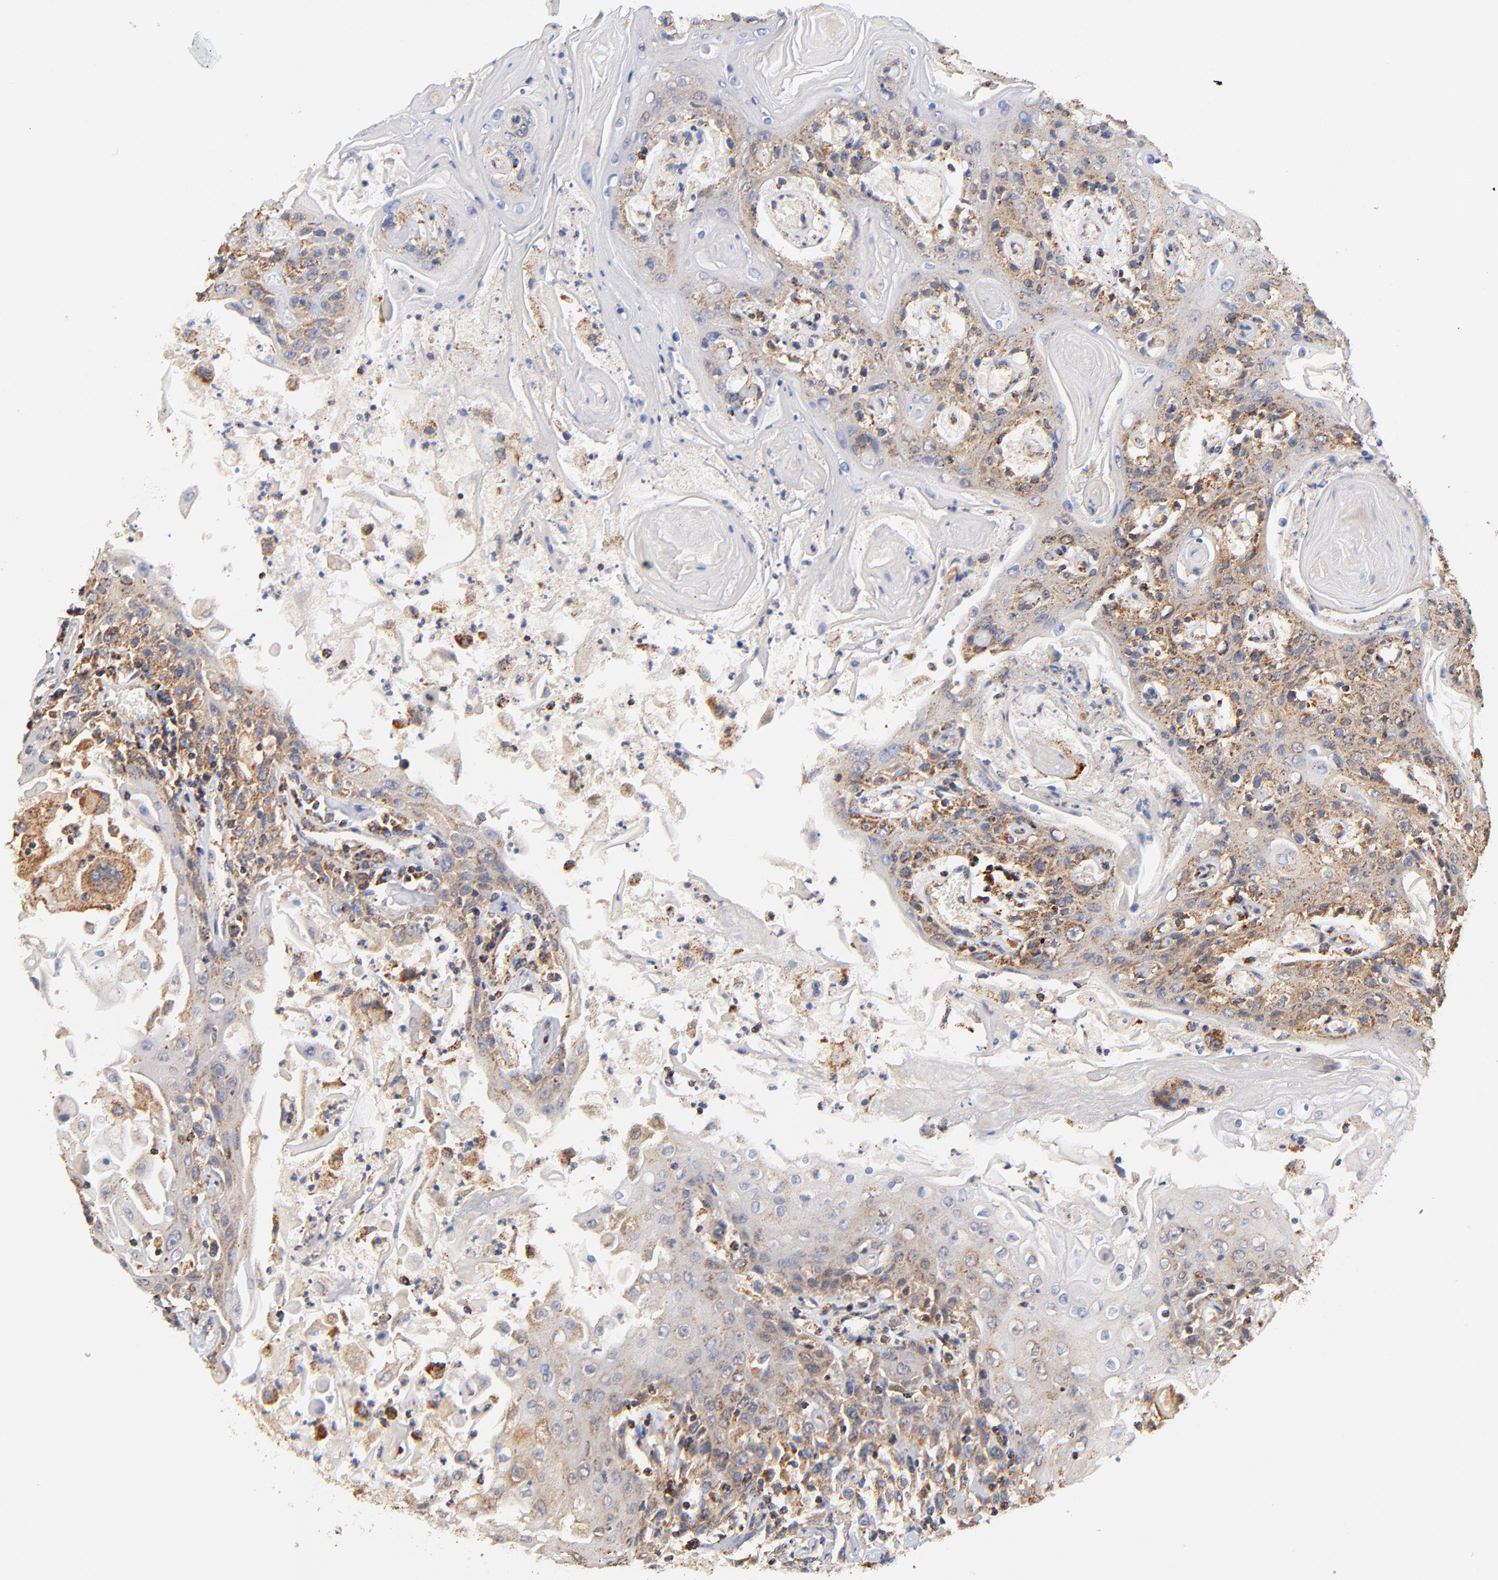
{"staining": {"intensity": "moderate", "quantity": "25%-75%", "location": "cytoplasmic/membranous"}, "tissue": "head and neck cancer", "cell_type": "Tumor cells", "image_type": "cancer", "snomed": [{"axis": "morphology", "description": "Squamous cell carcinoma, NOS"}, {"axis": "topography", "description": "Oral tissue"}, {"axis": "topography", "description": "Head-Neck"}], "caption": "A brown stain shows moderate cytoplasmic/membranous staining of a protein in human squamous cell carcinoma (head and neck) tumor cells. (brown staining indicates protein expression, while blue staining denotes nuclei).", "gene": "ATP5F1D", "patient": {"sex": "female", "age": 76}}